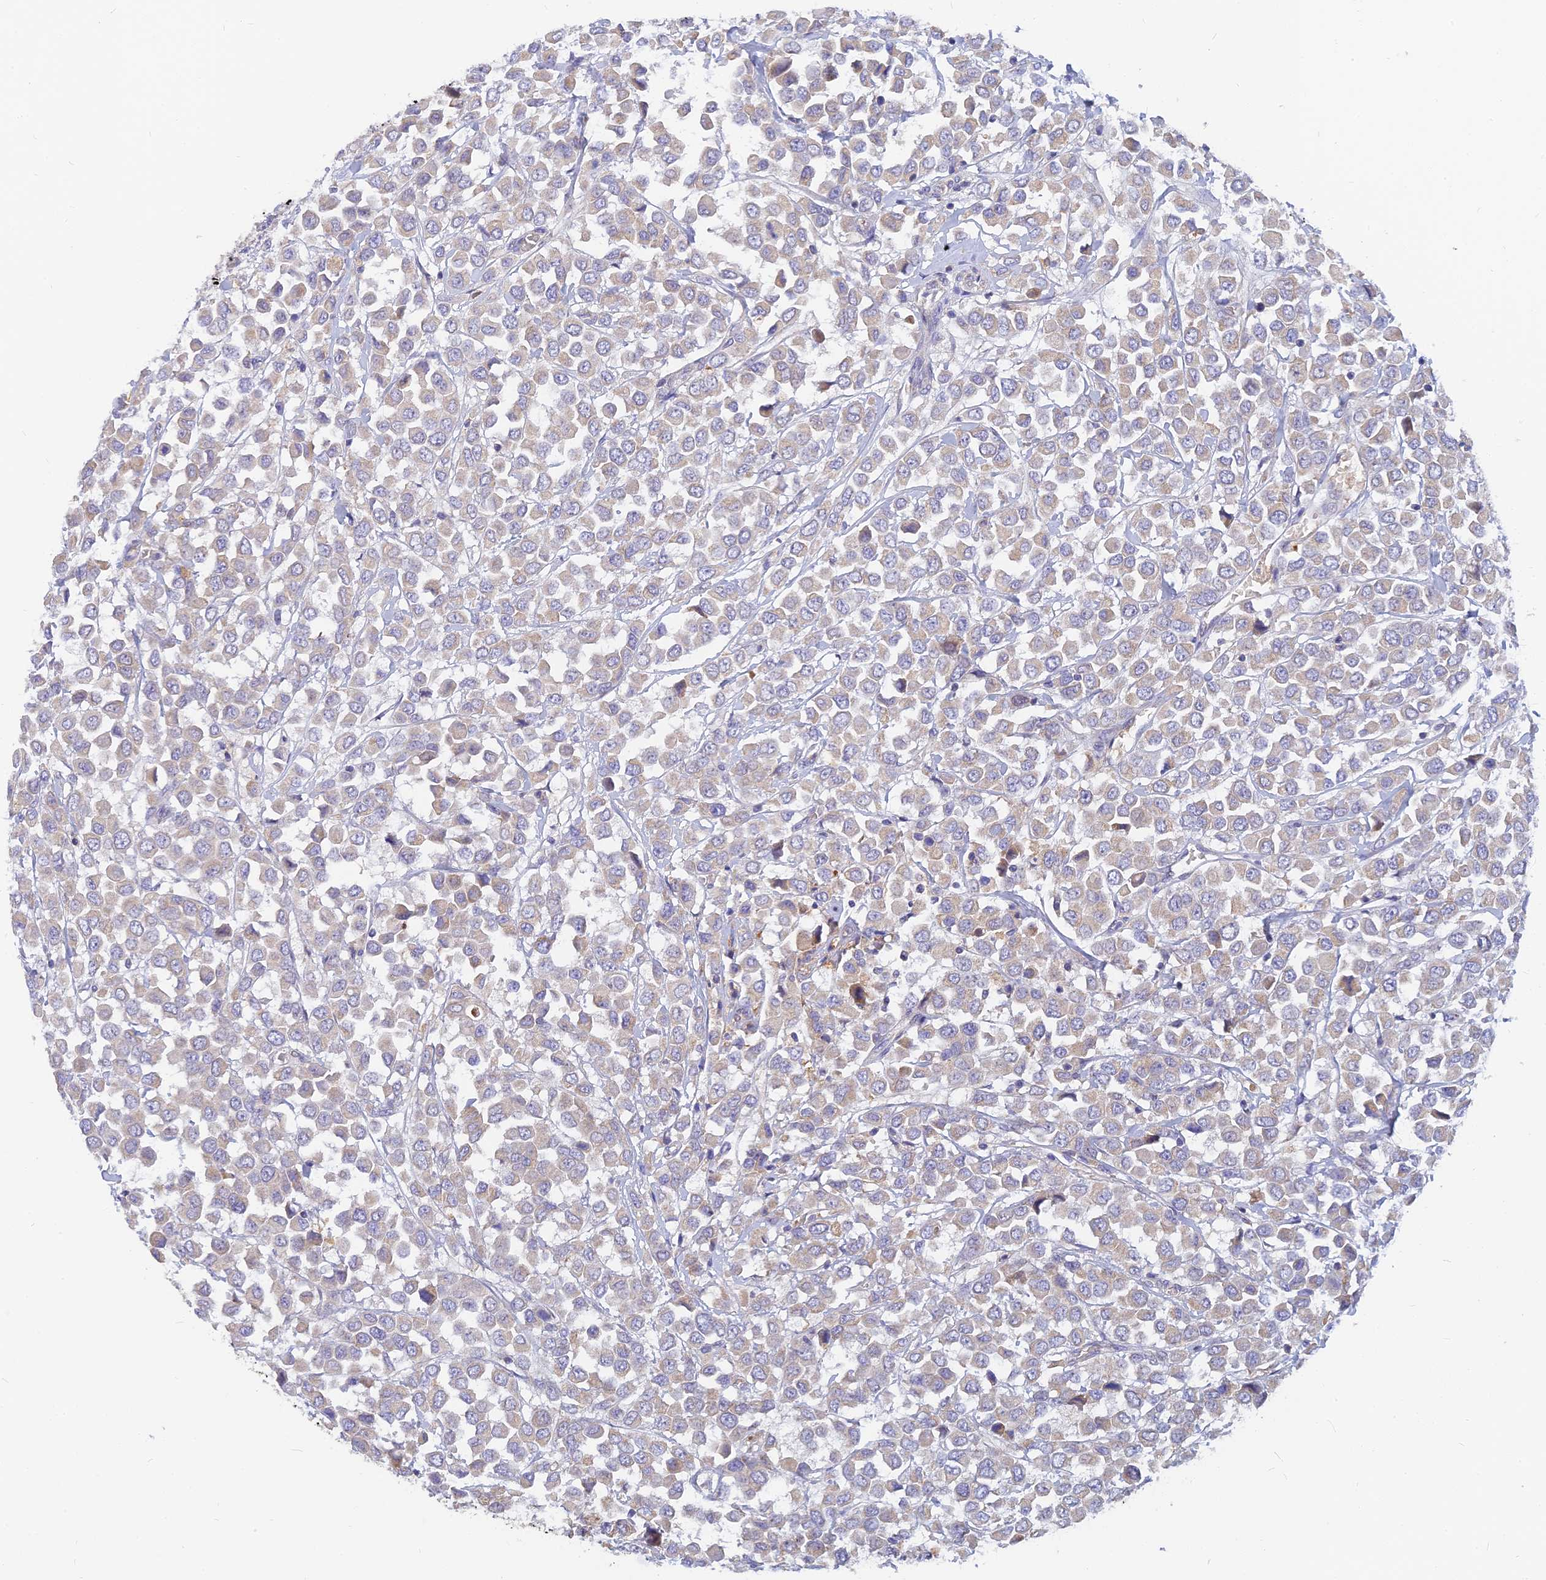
{"staining": {"intensity": "weak", "quantity": "25%-75%", "location": "cytoplasmic/membranous"}, "tissue": "breast cancer", "cell_type": "Tumor cells", "image_type": "cancer", "snomed": [{"axis": "morphology", "description": "Duct carcinoma"}, {"axis": "topography", "description": "Breast"}], "caption": "Protein analysis of breast cancer tissue reveals weak cytoplasmic/membranous staining in about 25%-75% of tumor cells. The staining was performed using DAB to visualize the protein expression in brown, while the nuclei were stained in blue with hematoxylin (Magnification: 20x).", "gene": "CACNA1B", "patient": {"sex": "female", "age": 61}}